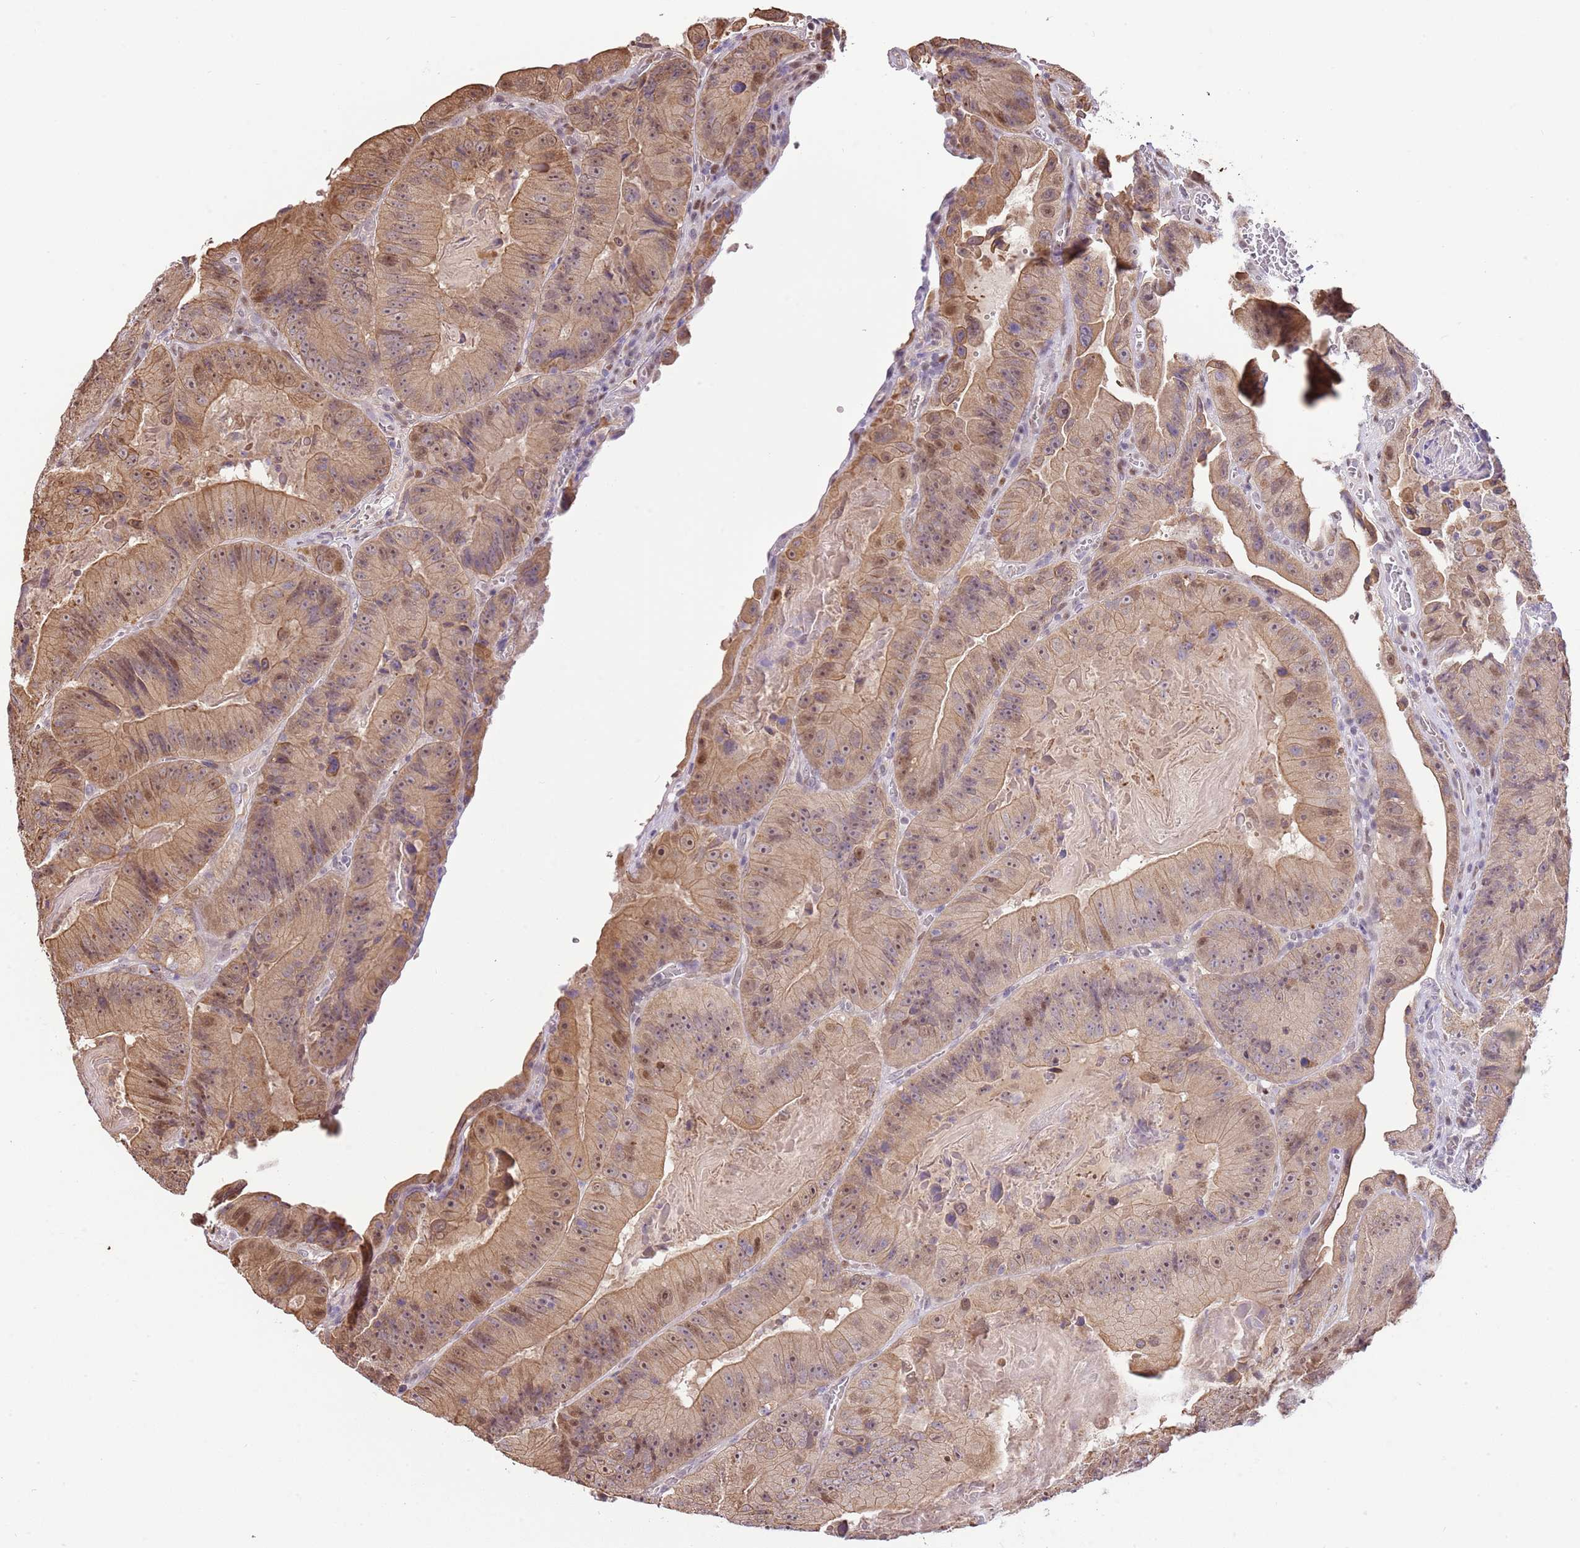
{"staining": {"intensity": "moderate", "quantity": ">75%", "location": "cytoplasmic/membranous,nuclear"}, "tissue": "colorectal cancer", "cell_type": "Tumor cells", "image_type": "cancer", "snomed": [{"axis": "morphology", "description": "Adenocarcinoma, NOS"}, {"axis": "topography", "description": "Colon"}], "caption": "There is medium levels of moderate cytoplasmic/membranous and nuclear positivity in tumor cells of colorectal adenocarcinoma, as demonstrated by immunohistochemical staining (brown color).", "gene": "RFK", "patient": {"sex": "female", "age": 86}}